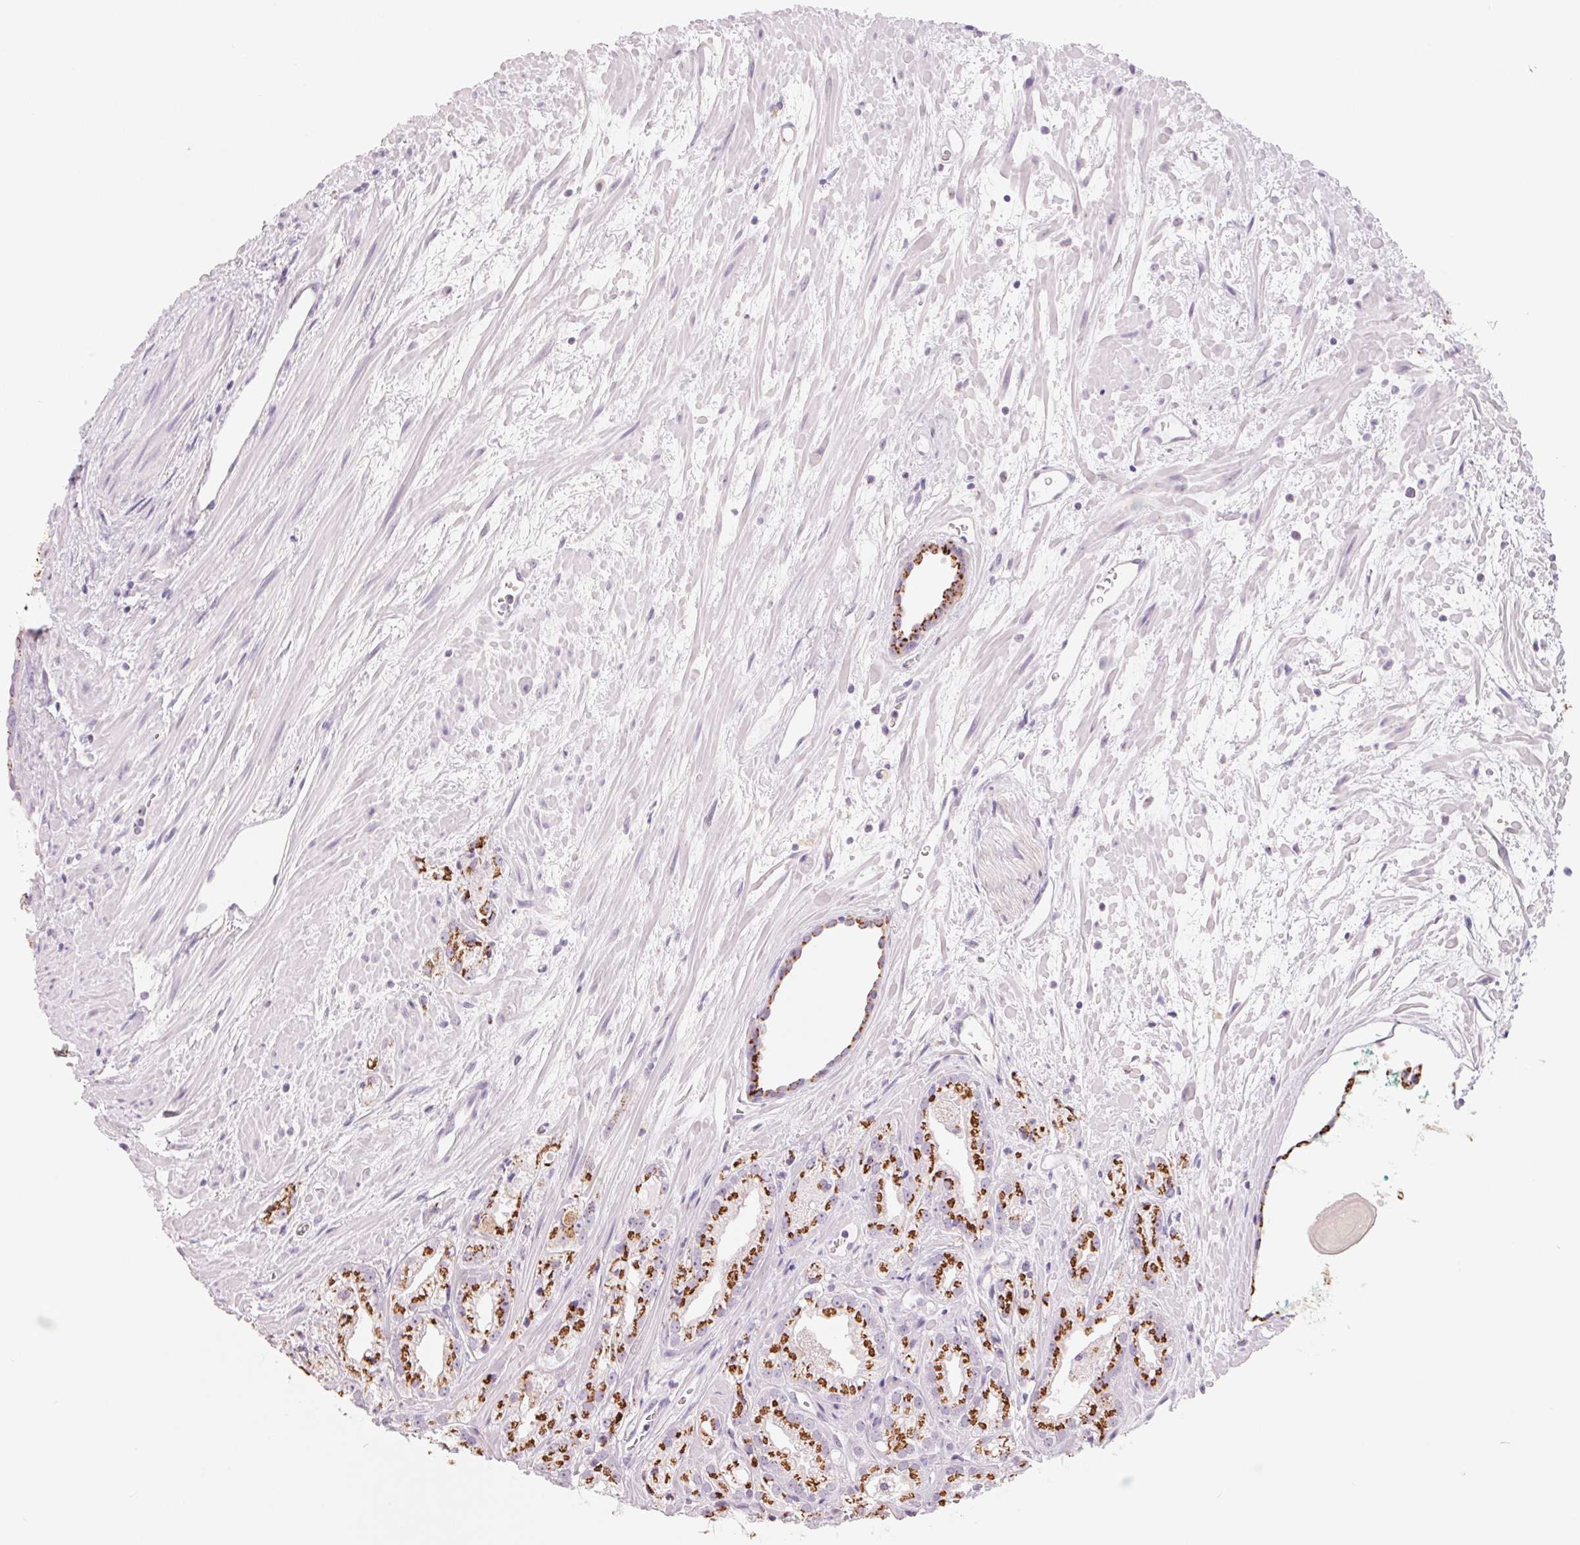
{"staining": {"intensity": "strong", "quantity": ">75%", "location": "cytoplasmic/membranous"}, "tissue": "prostate cancer", "cell_type": "Tumor cells", "image_type": "cancer", "snomed": [{"axis": "morphology", "description": "Adenocarcinoma, High grade"}, {"axis": "topography", "description": "Prostate"}], "caption": "The photomicrograph demonstrates a brown stain indicating the presence of a protein in the cytoplasmic/membranous of tumor cells in adenocarcinoma (high-grade) (prostate). (DAB IHC, brown staining for protein, blue staining for nuclei).", "gene": "GALNT7", "patient": {"sex": "male", "age": 68}}